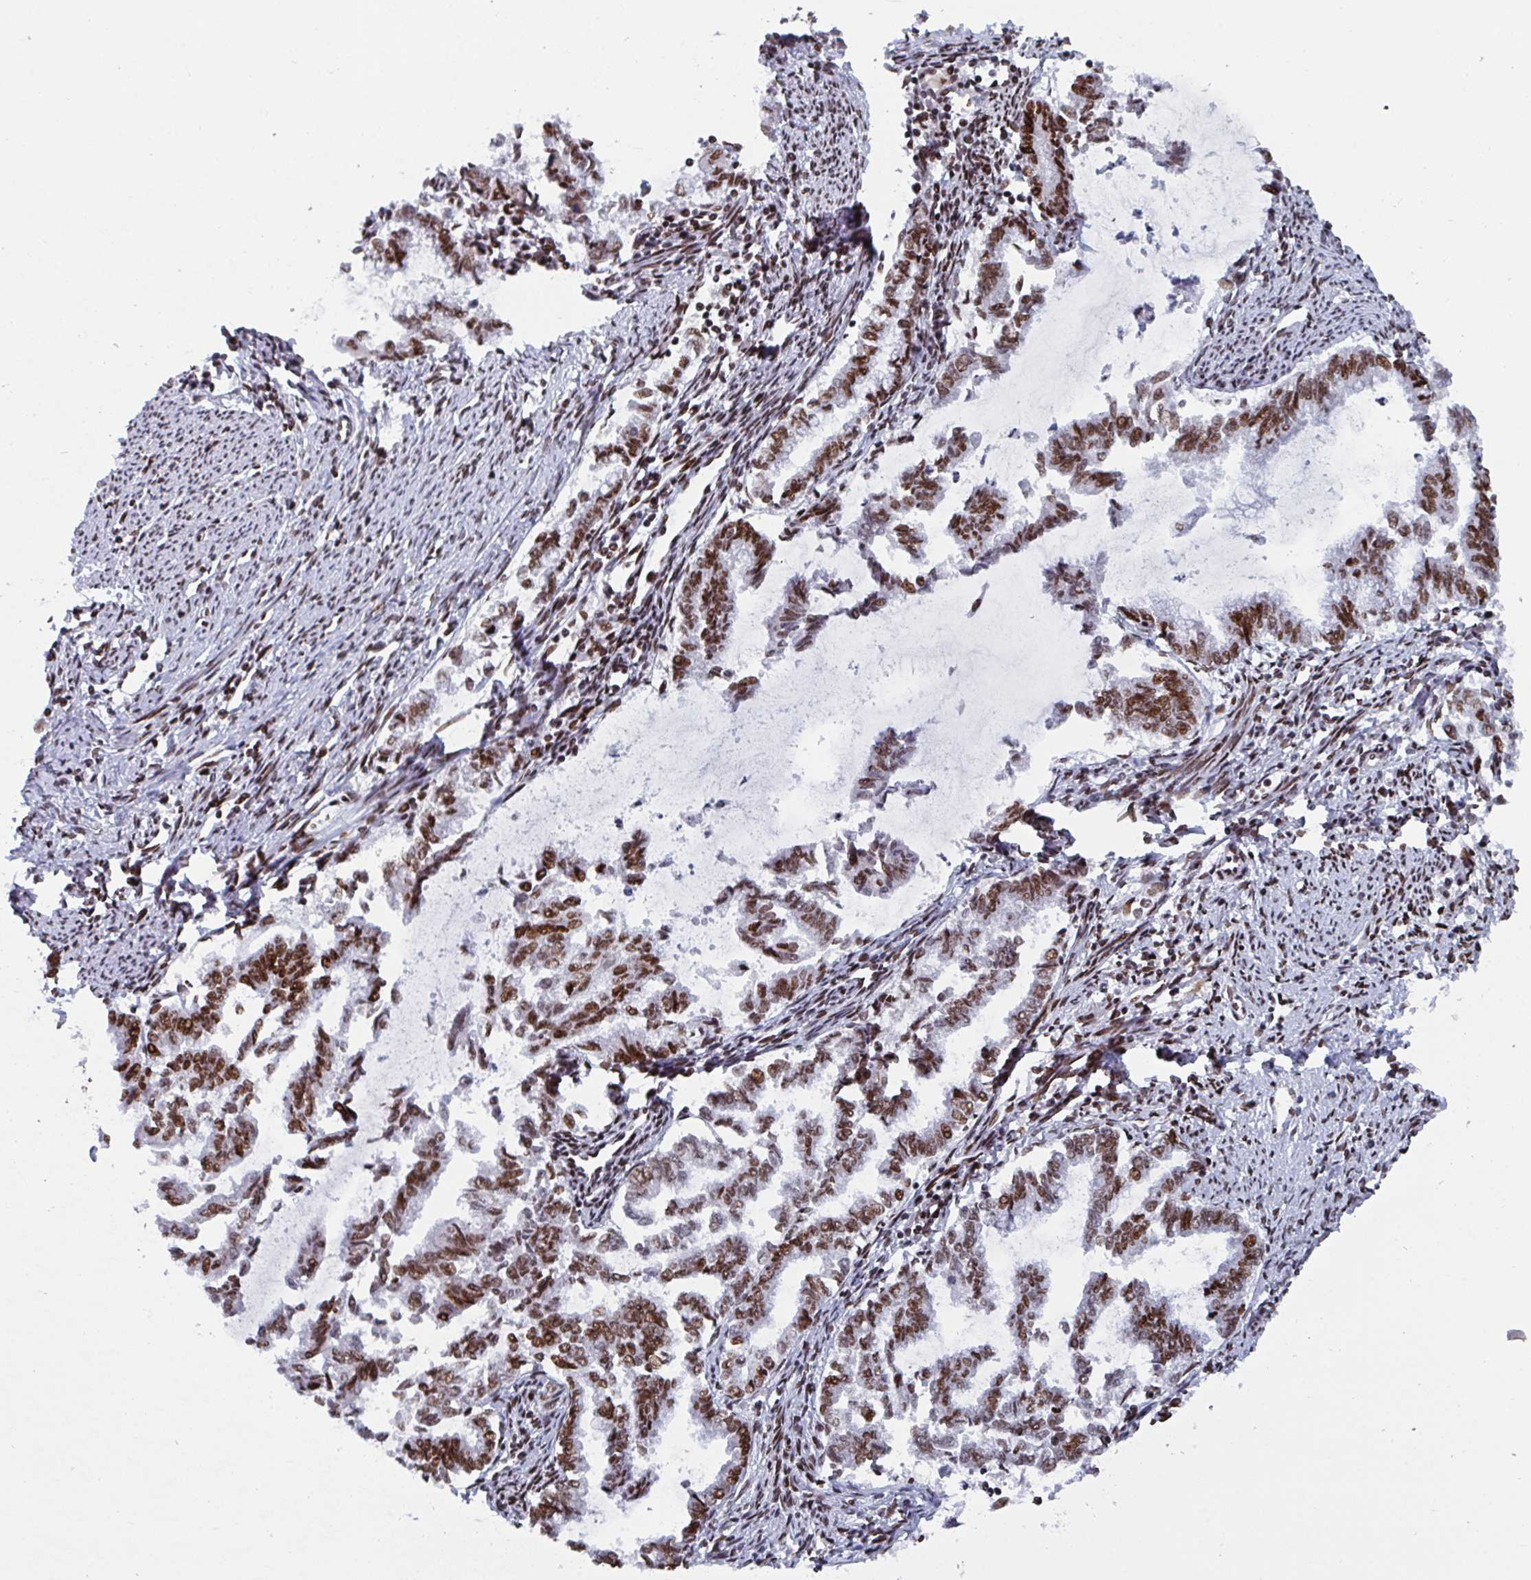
{"staining": {"intensity": "strong", "quantity": ">75%", "location": "nuclear"}, "tissue": "endometrial cancer", "cell_type": "Tumor cells", "image_type": "cancer", "snomed": [{"axis": "morphology", "description": "Adenocarcinoma, NOS"}, {"axis": "topography", "description": "Endometrium"}], "caption": "Immunohistochemistry (DAB) staining of human endometrial cancer (adenocarcinoma) exhibits strong nuclear protein positivity in approximately >75% of tumor cells.", "gene": "ZNF607", "patient": {"sex": "female", "age": 79}}